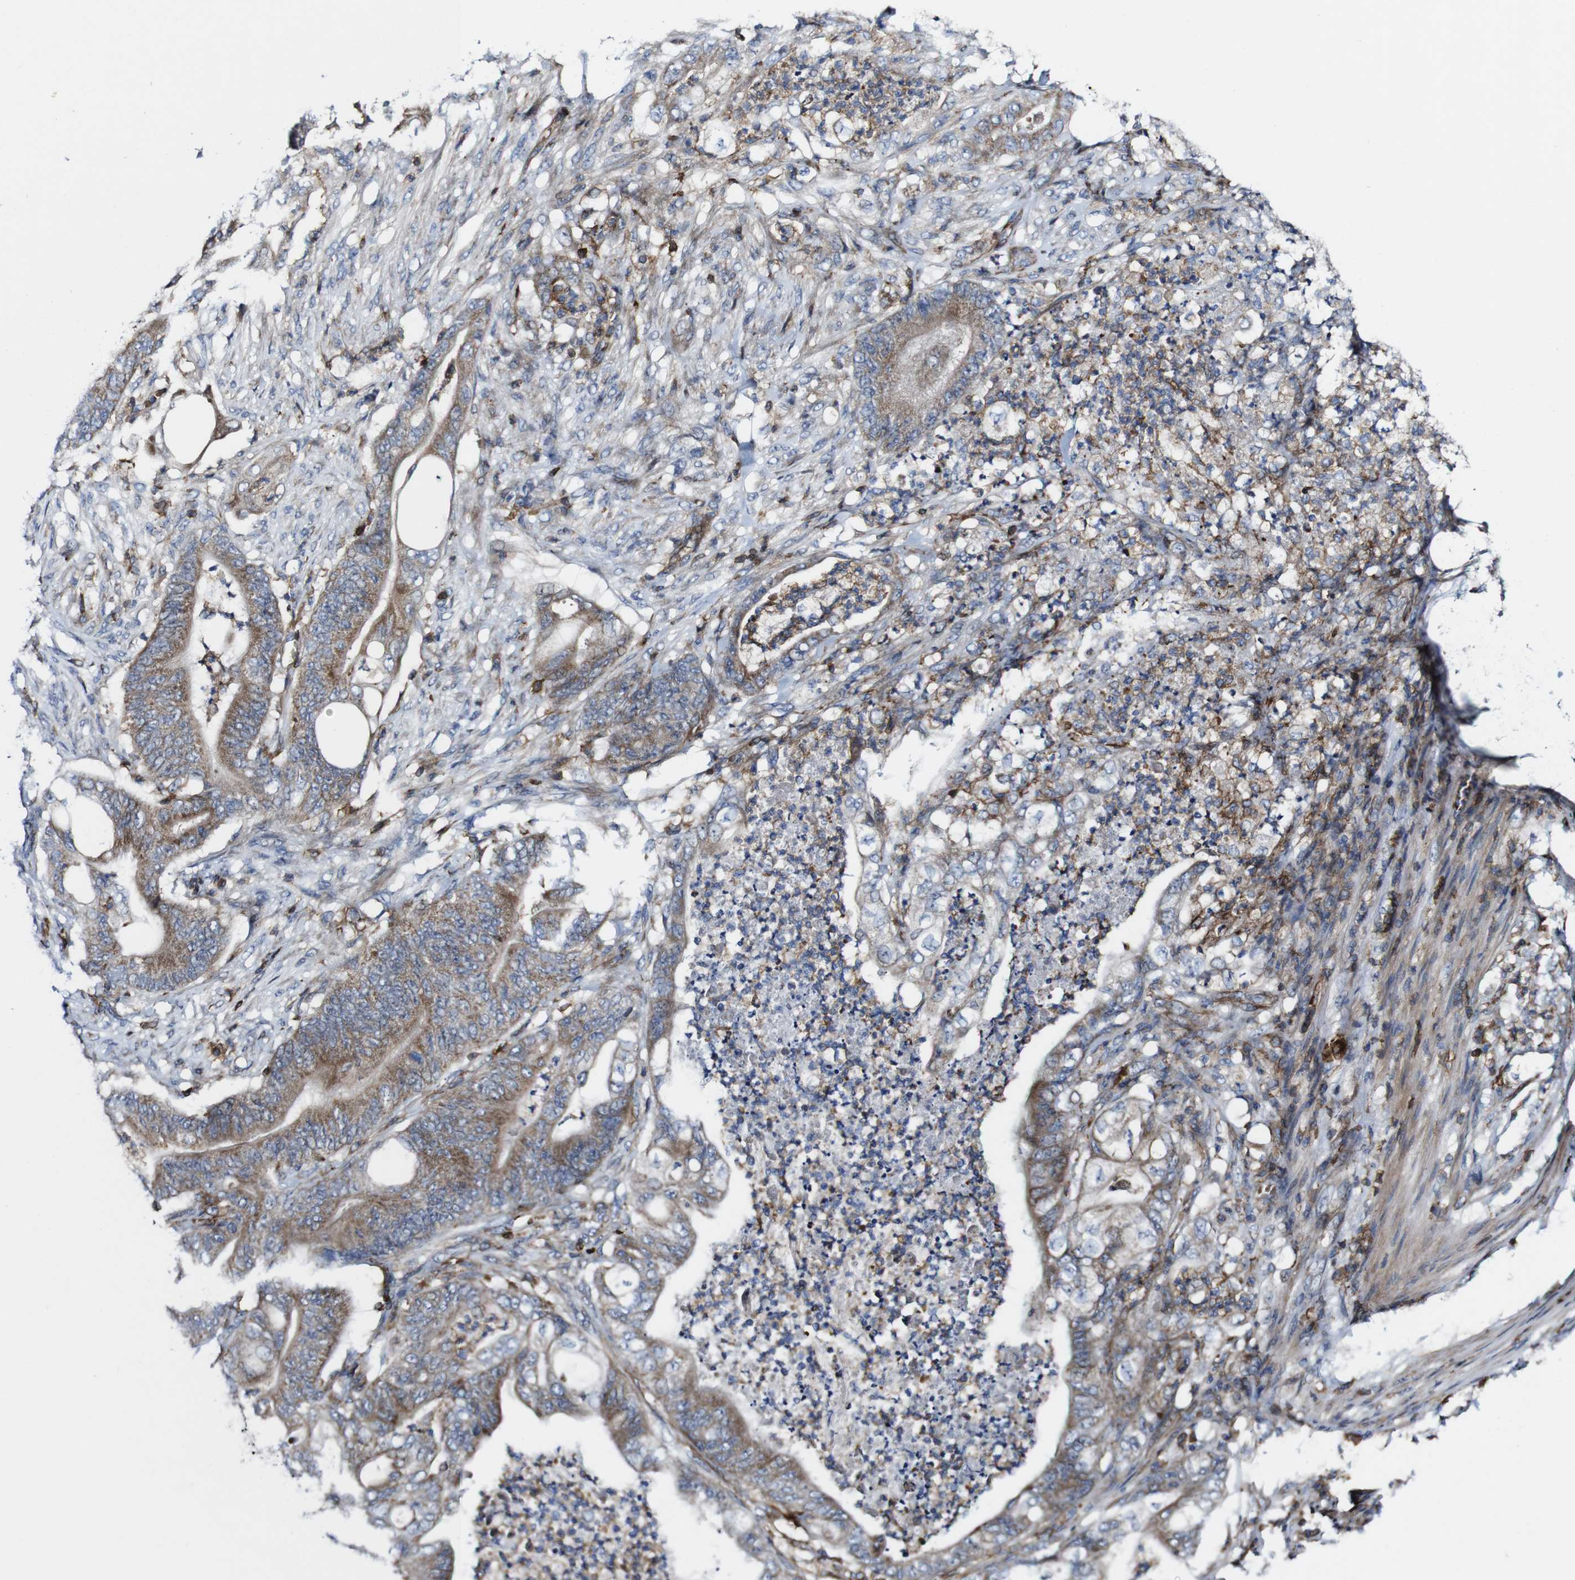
{"staining": {"intensity": "moderate", "quantity": ">75%", "location": "cytoplasmic/membranous"}, "tissue": "stomach cancer", "cell_type": "Tumor cells", "image_type": "cancer", "snomed": [{"axis": "morphology", "description": "Adenocarcinoma, NOS"}, {"axis": "topography", "description": "Stomach"}], "caption": "IHC (DAB) staining of human stomach adenocarcinoma shows moderate cytoplasmic/membranous protein positivity in about >75% of tumor cells.", "gene": "JAK2", "patient": {"sex": "female", "age": 73}}